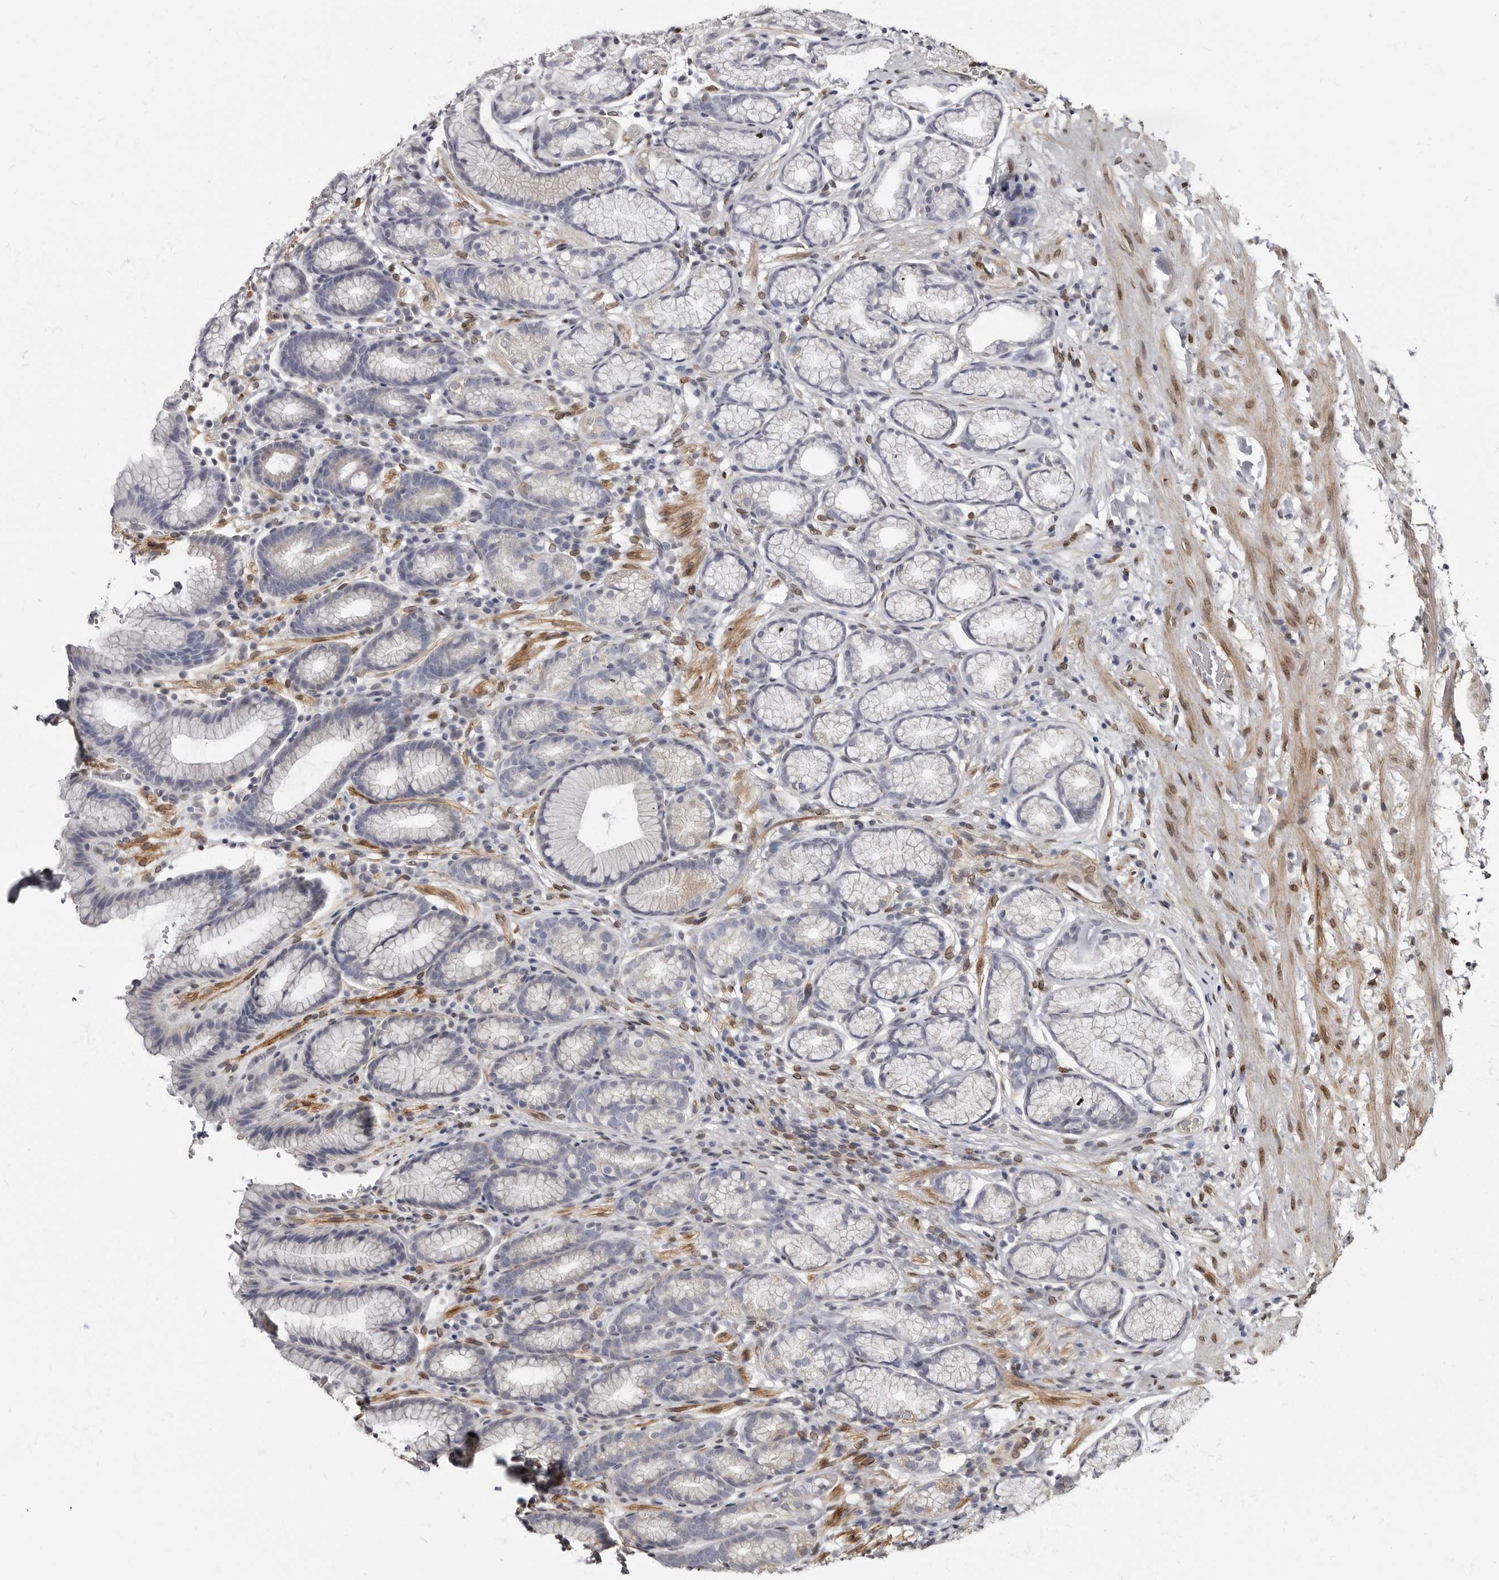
{"staining": {"intensity": "weak", "quantity": "25%-75%", "location": "cytoplasmic/membranous"}, "tissue": "stomach", "cell_type": "Glandular cells", "image_type": "normal", "snomed": [{"axis": "morphology", "description": "Normal tissue, NOS"}, {"axis": "topography", "description": "Stomach"}], "caption": "IHC staining of normal stomach, which shows low levels of weak cytoplasmic/membranous expression in about 25%-75% of glandular cells indicating weak cytoplasmic/membranous protein expression. The staining was performed using DAB (3,3'-diaminobenzidine) (brown) for protein detection and nuclei were counterstained in hematoxylin (blue).", "gene": "MRGPRF", "patient": {"sex": "male", "age": 42}}